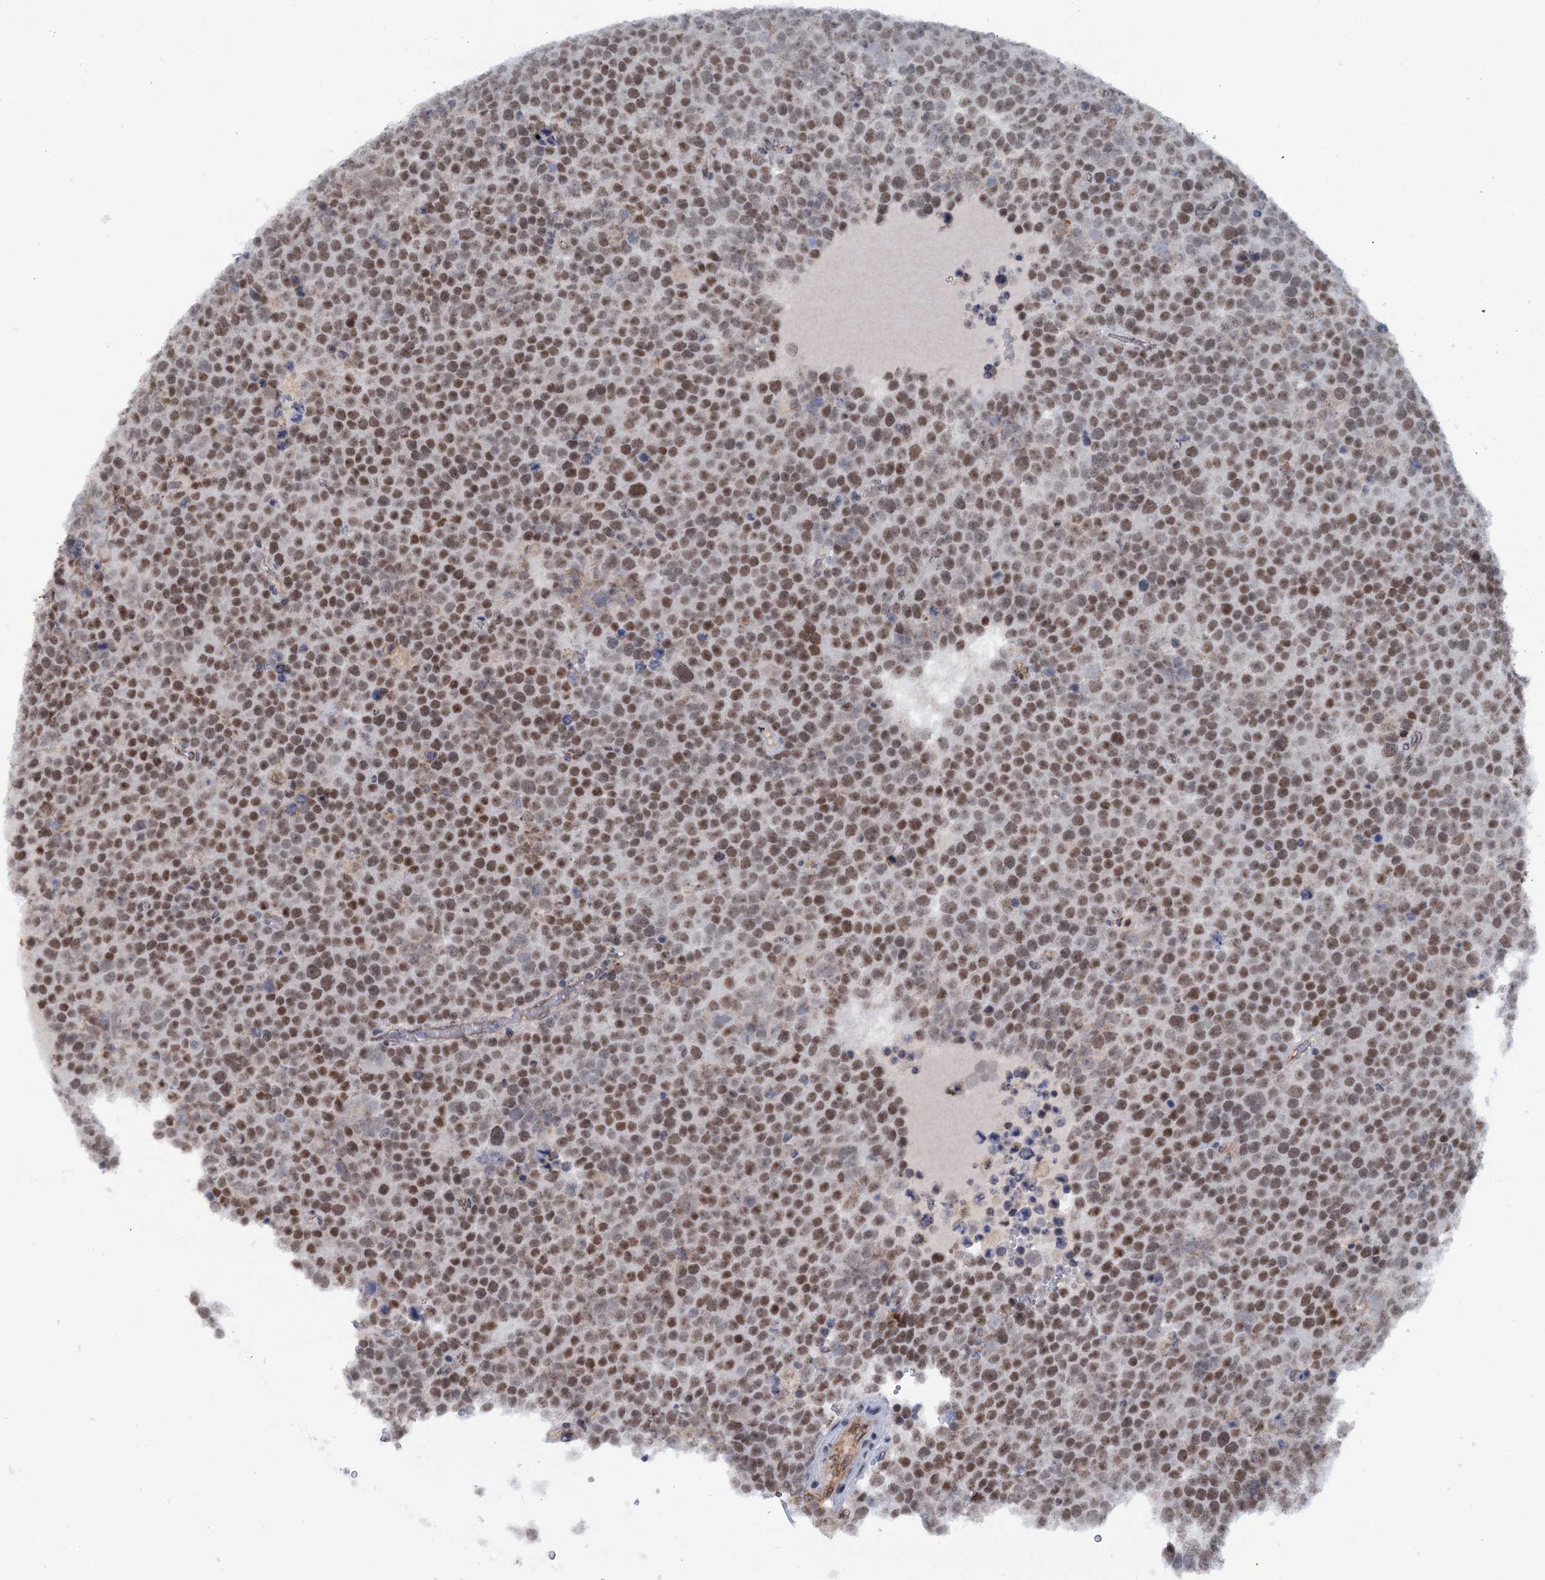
{"staining": {"intensity": "moderate", "quantity": ">75%", "location": "nuclear"}, "tissue": "testis cancer", "cell_type": "Tumor cells", "image_type": "cancer", "snomed": [{"axis": "morphology", "description": "Seminoma, NOS"}, {"axis": "topography", "description": "Testis"}], "caption": "Testis cancer stained with DAB (3,3'-diaminobenzidine) IHC reveals medium levels of moderate nuclear positivity in approximately >75% of tumor cells.", "gene": "C1D", "patient": {"sex": "male", "age": 71}}